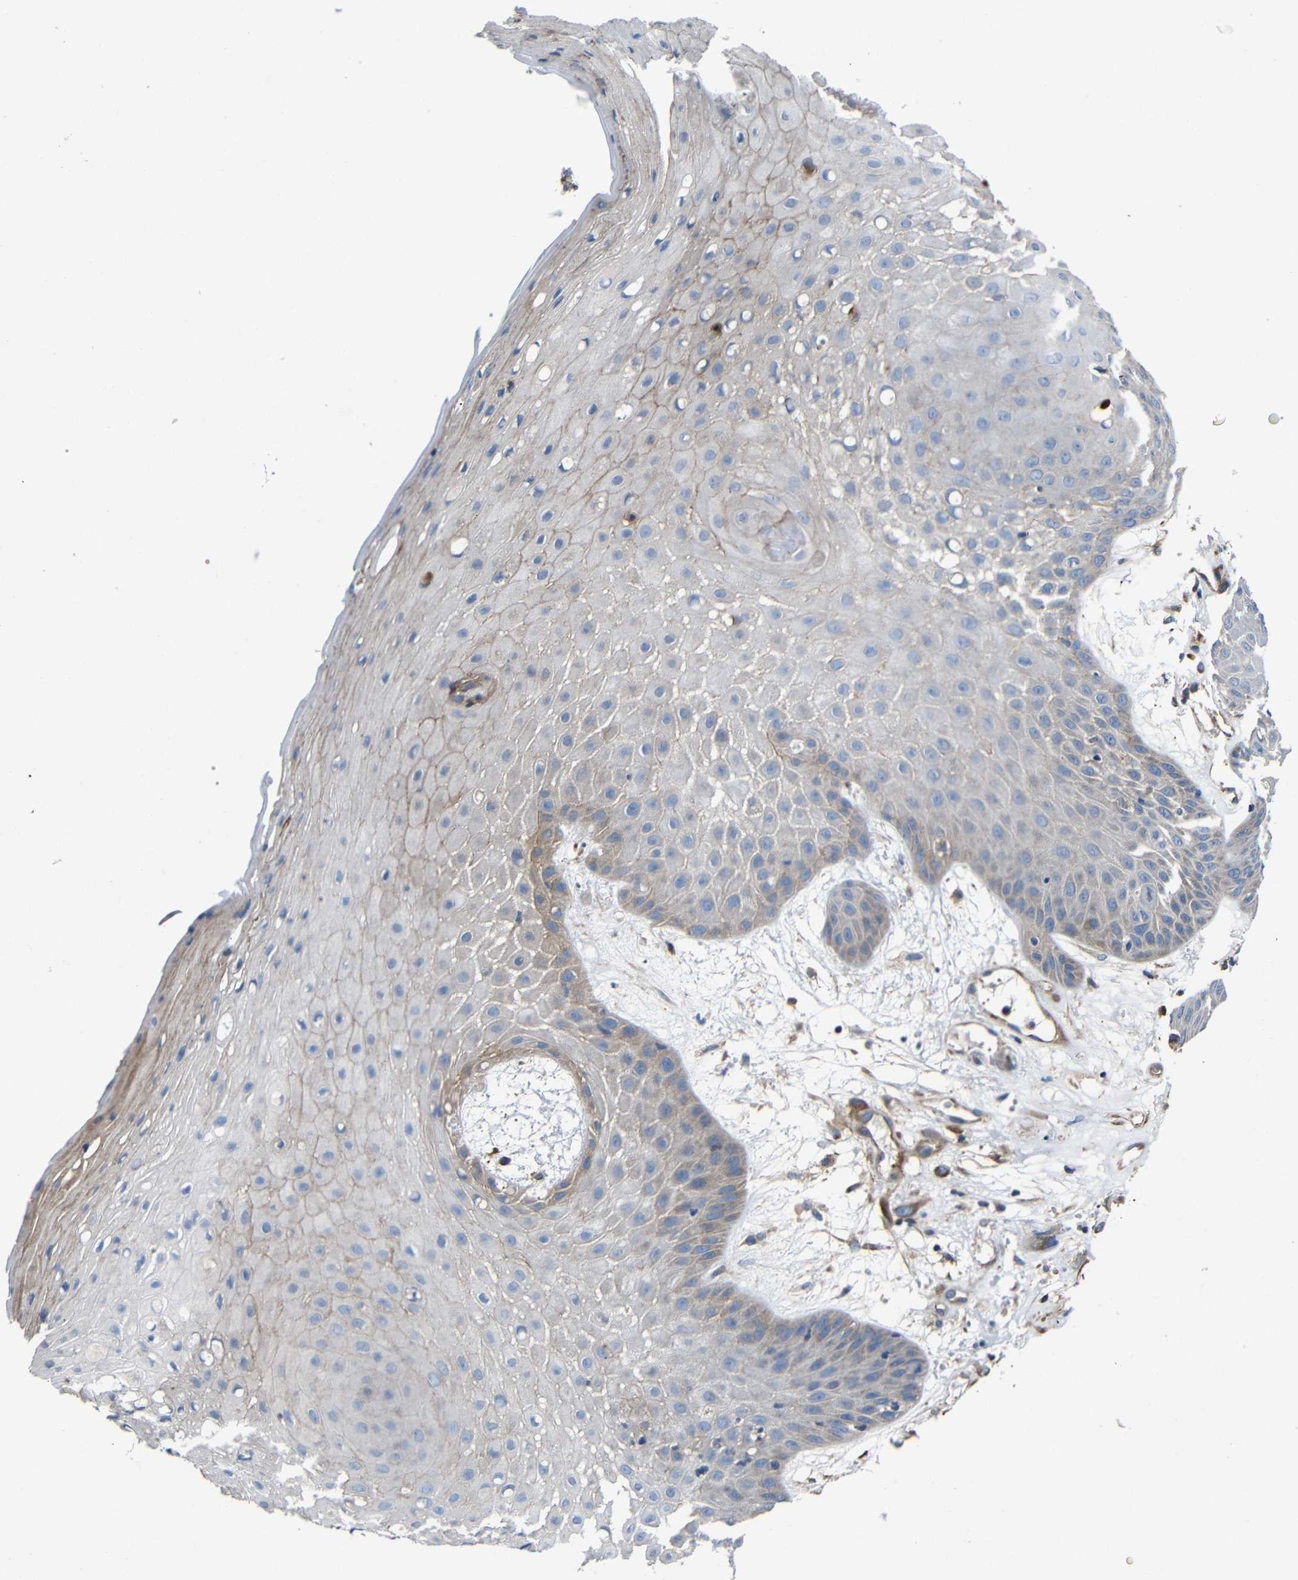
{"staining": {"intensity": "weak", "quantity": "25%-75%", "location": "cytoplasmic/membranous"}, "tissue": "skin cancer", "cell_type": "Tumor cells", "image_type": "cancer", "snomed": [{"axis": "morphology", "description": "Squamous cell carcinoma, NOS"}, {"axis": "topography", "description": "Skin"}], "caption": "Skin cancer (squamous cell carcinoma) was stained to show a protein in brown. There is low levels of weak cytoplasmic/membranous staining in approximately 25%-75% of tumor cells.", "gene": "GDI1", "patient": {"sex": "male", "age": 65}}